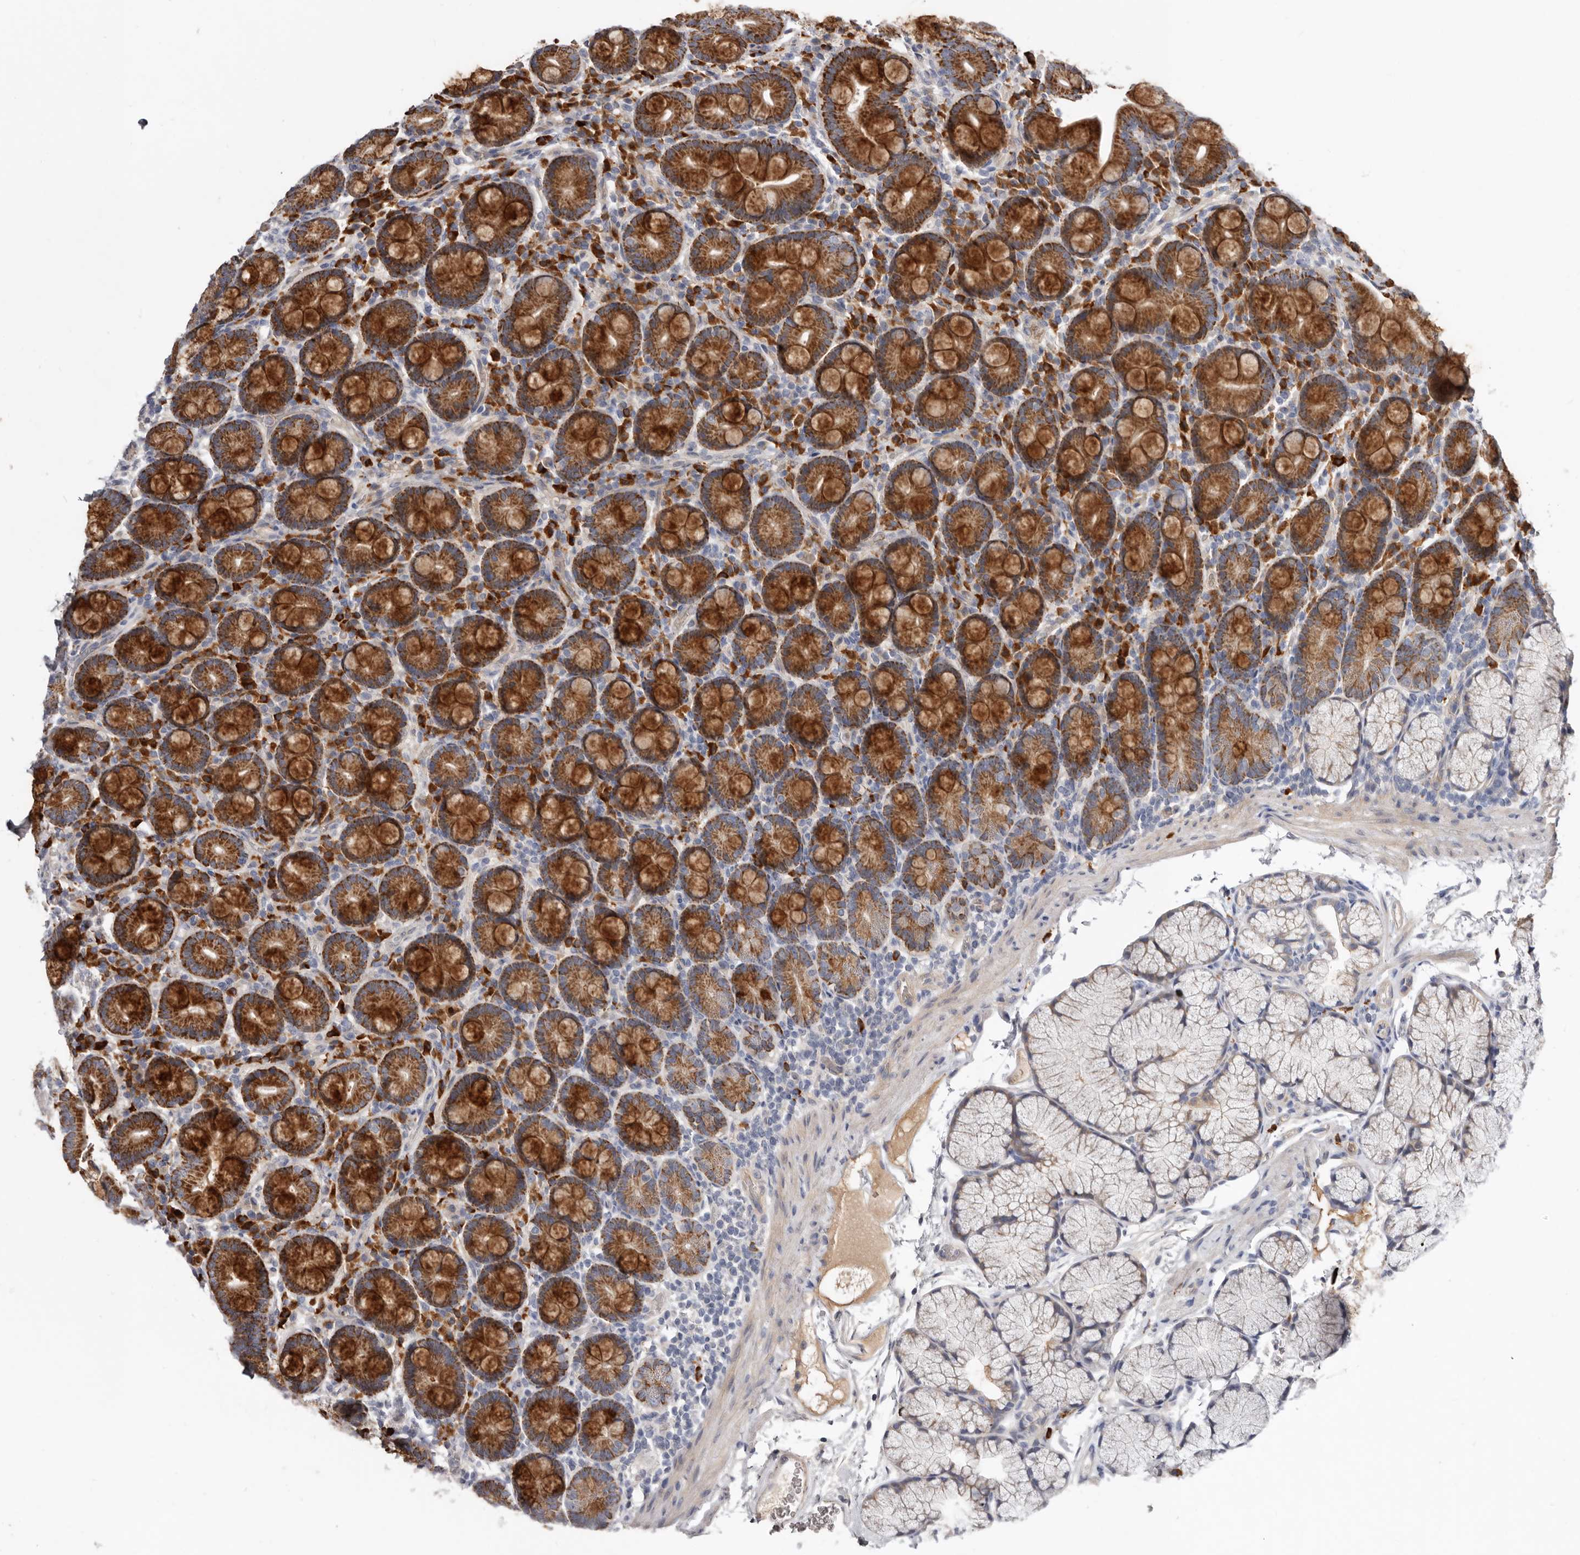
{"staining": {"intensity": "strong", "quantity": ">75%", "location": "cytoplasmic/membranous"}, "tissue": "duodenum", "cell_type": "Glandular cells", "image_type": "normal", "snomed": [{"axis": "morphology", "description": "Normal tissue, NOS"}, {"axis": "topography", "description": "Duodenum"}], "caption": "A high-resolution micrograph shows IHC staining of normal duodenum, which shows strong cytoplasmic/membranous expression in about >75% of glandular cells.", "gene": "SPTA1", "patient": {"sex": "male", "age": 35}}